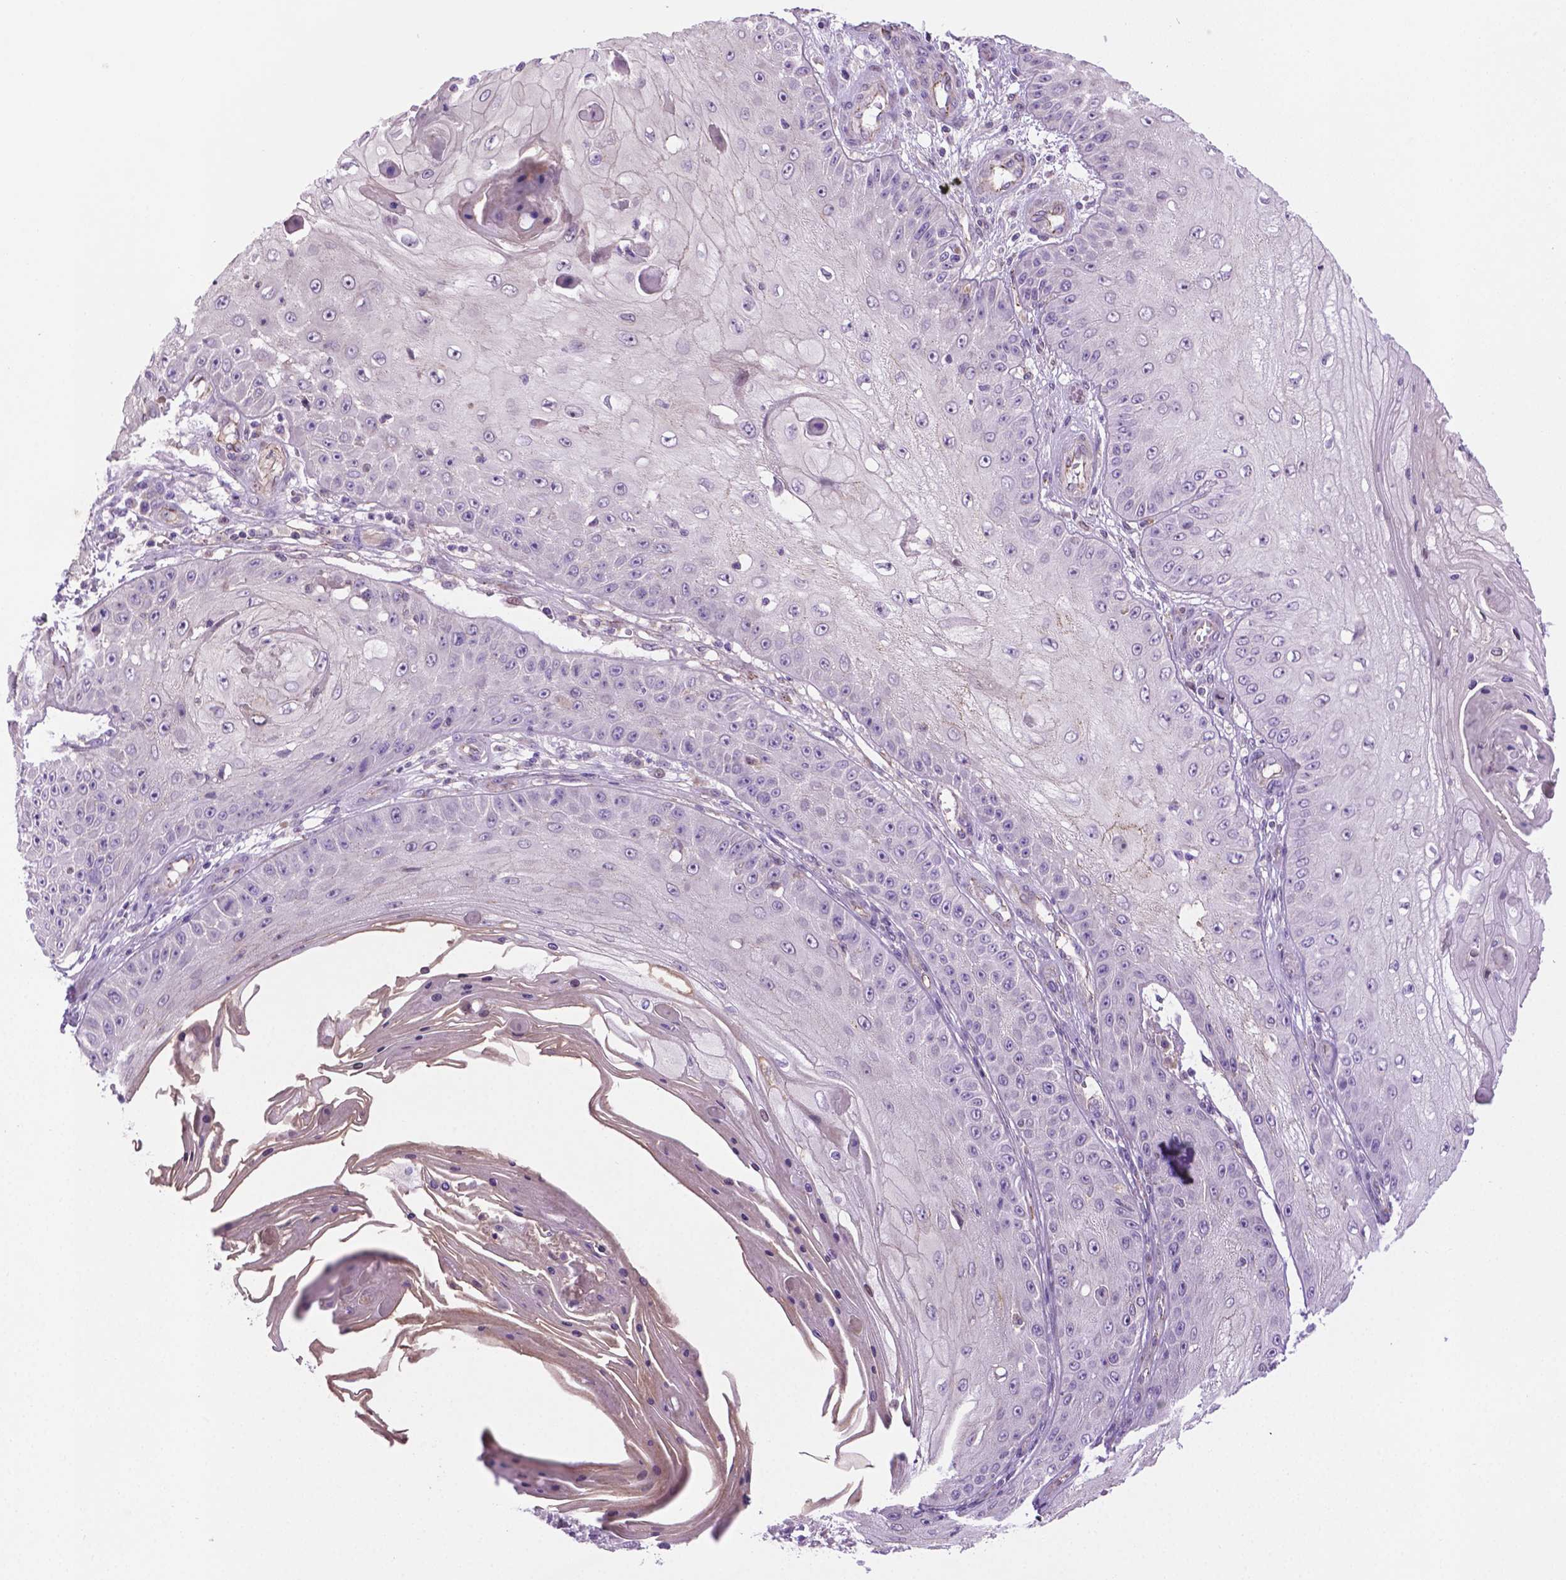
{"staining": {"intensity": "negative", "quantity": "none", "location": "none"}, "tissue": "skin cancer", "cell_type": "Tumor cells", "image_type": "cancer", "snomed": [{"axis": "morphology", "description": "Squamous cell carcinoma, NOS"}, {"axis": "topography", "description": "Skin"}], "caption": "This is a micrograph of immunohistochemistry (IHC) staining of skin cancer (squamous cell carcinoma), which shows no positivity in tumor cells. Nuclei are stained in blue.", "gene": "CCER2", "patient": {"sex": "male", "age": 70}}